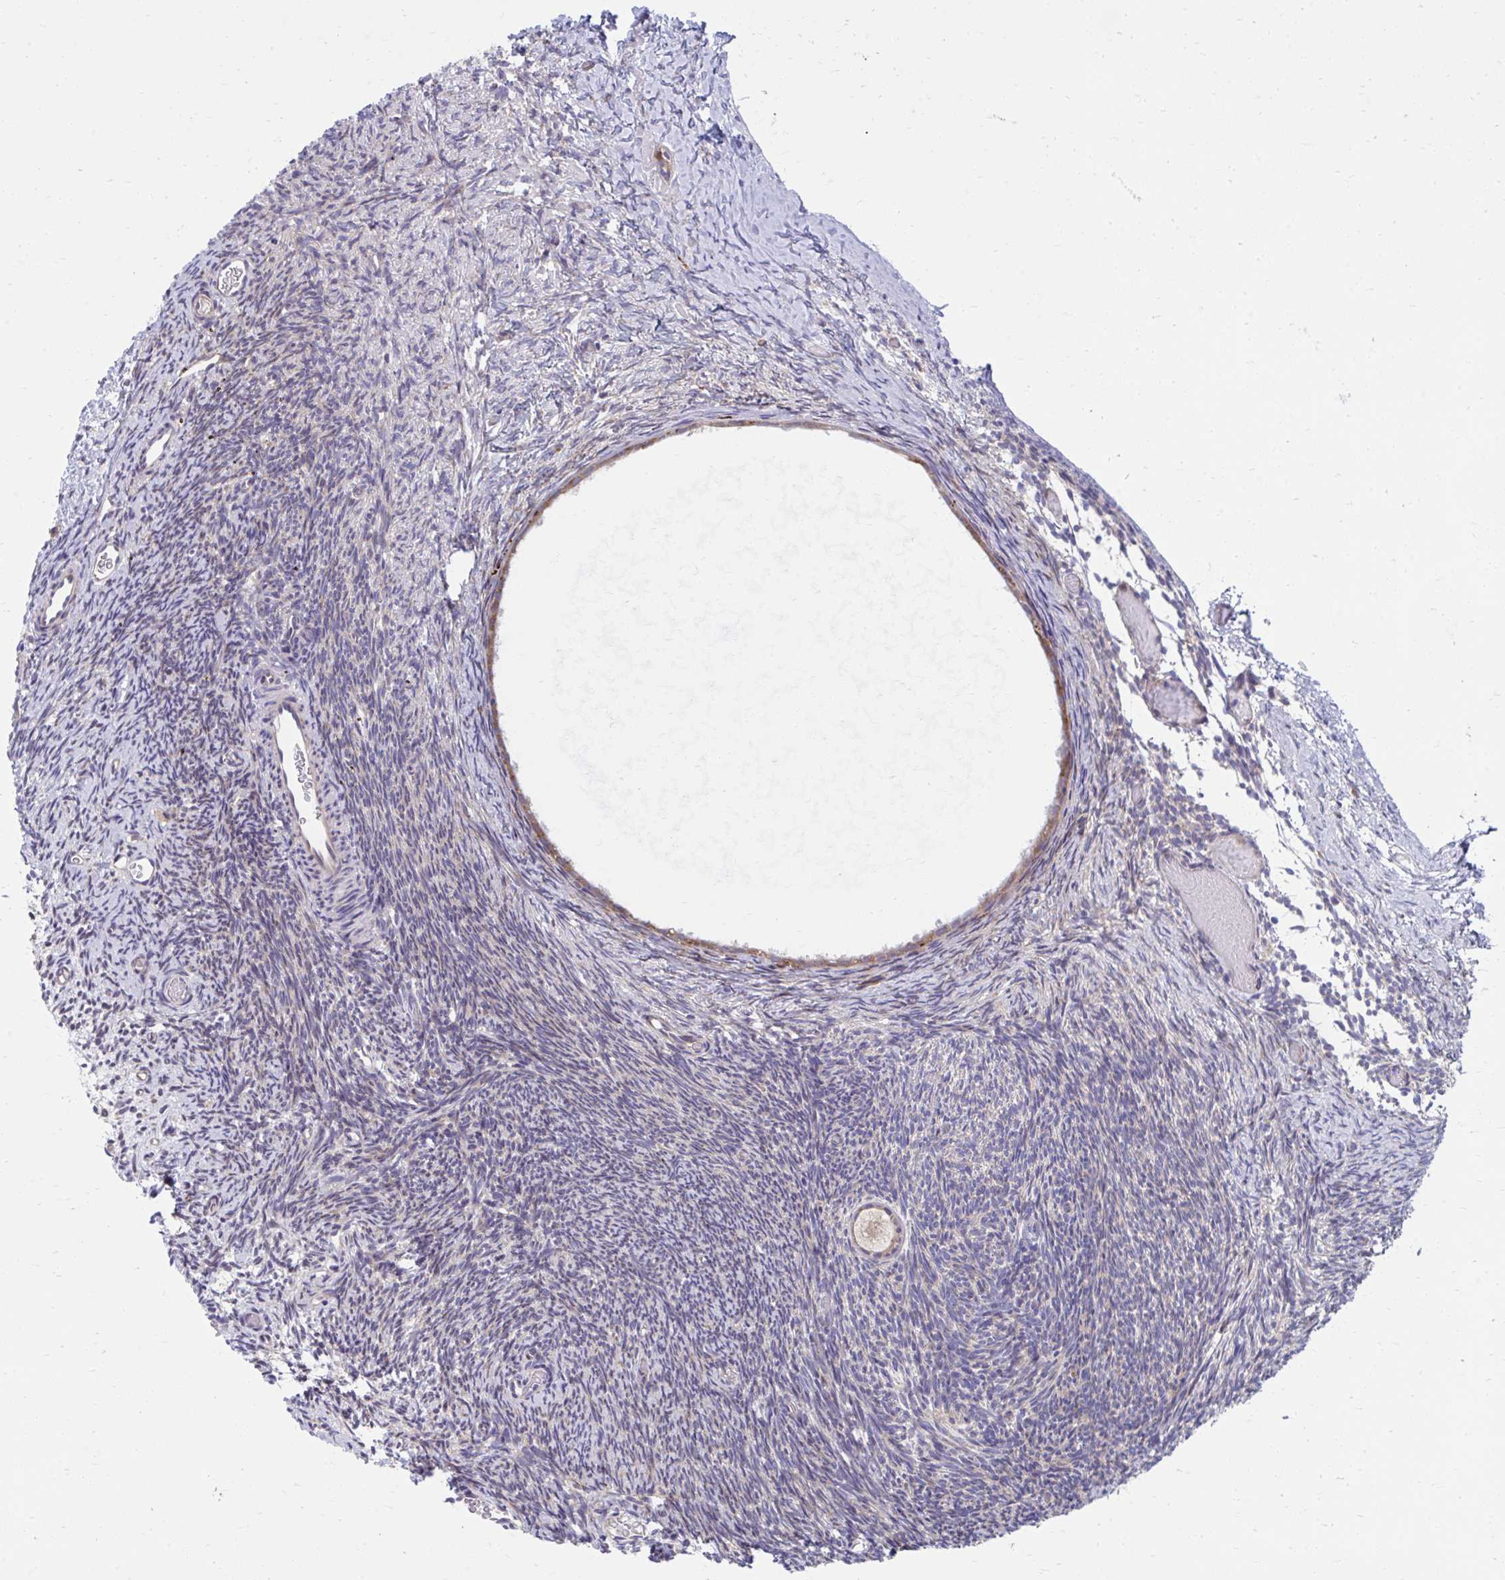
{"staining": {"intensity": "weak", "quantity": ">75%", "location": "cytoplasmic/membranous"}, "tissue": "ovary", "cell_type": "Follicle cells", "image_type": "normal", "snomed": [{"axis": "morphology", "description": "Normal tissue, NOS"}, {"axis": "topography", "description": "Ovary"}], "caption": "Ovary stained with a brown dye exhibits weak cytoplasmic/membranous positive expression in approximately >75% of follicle cells.", "gene": "ZNF778", "patient": {"sex": "female", "age": 39}}